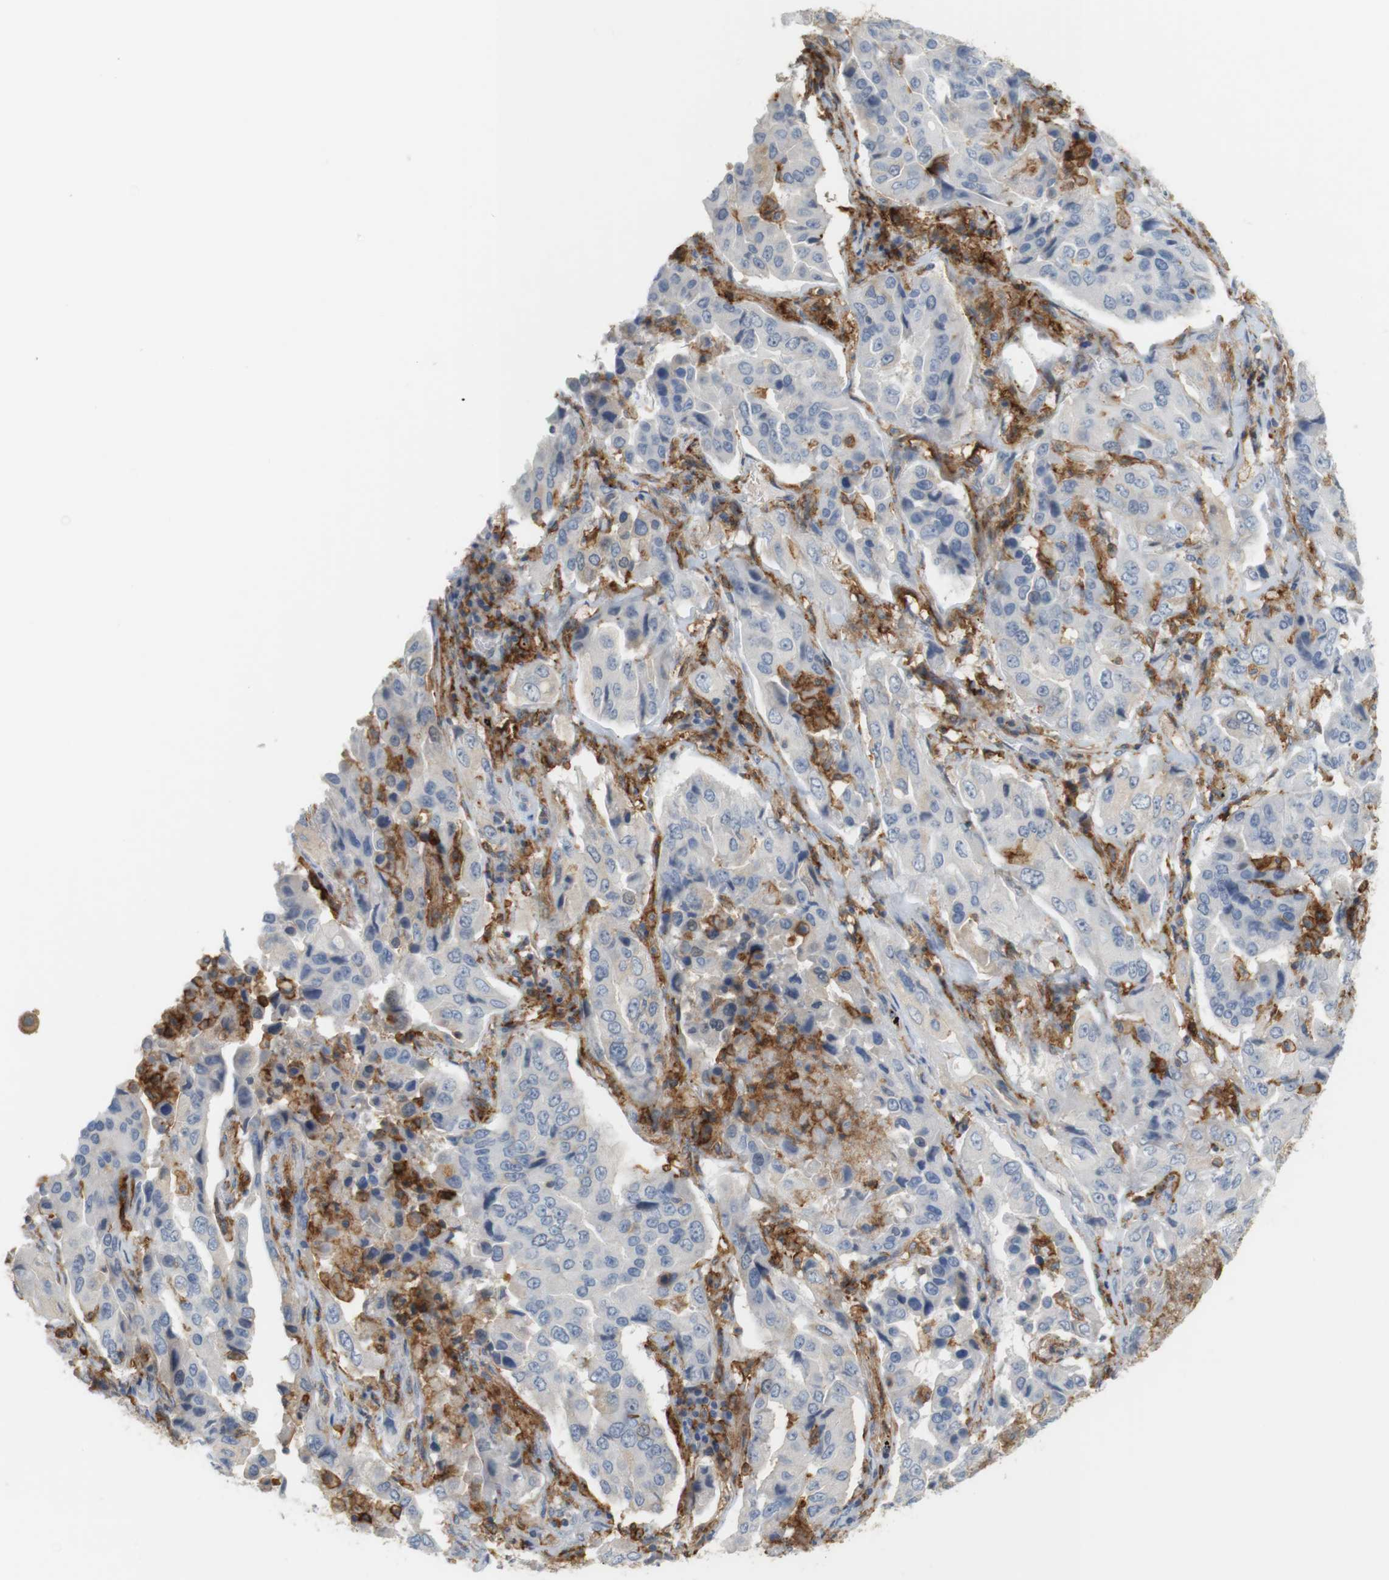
{"staining": {"intensity": "negative", "quantity": "none", "location": "none"}, "tissue": "lung cancer", "cell_type": "Tumor cells", "image_type": "cancer", "snomed": [{"axis": "morphology", "description": "Adenocarcinoma, NOS"}, {"axis": "topography", "description": "Lung"}], "caption": "Lung cancer was stained to show a protein in brown. There is no significant staining in tumor cells.", "gene": "SIRPA", "patient": {"sex": "female", "age": 65}}